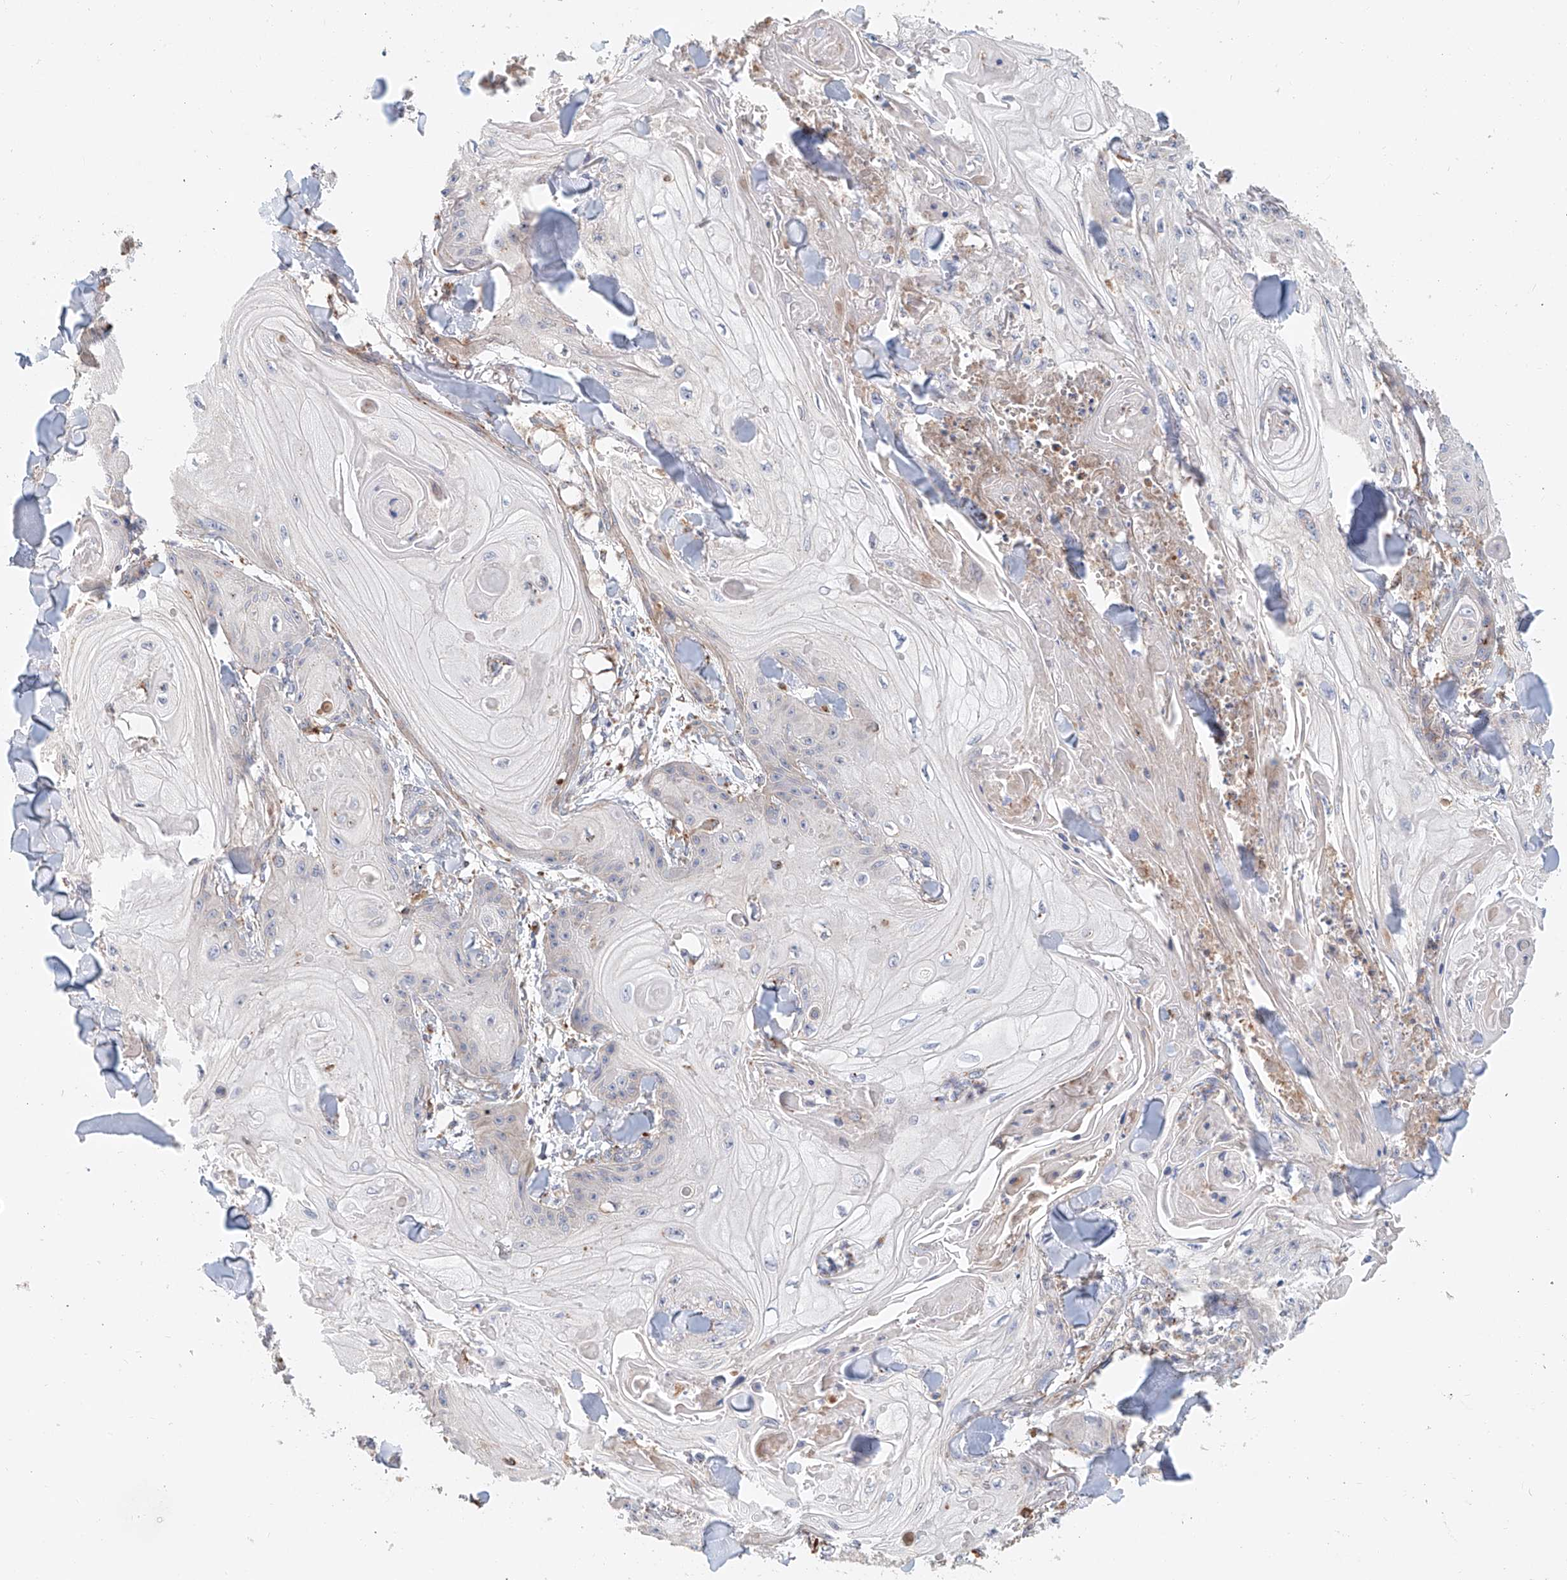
{"staining": {"intensity": "negative", "quantity": "none", "location": "none"}, "tissue": "skin cancer", "cell_type": "Tumor cells", "image_type": "cancer", "snomed": [{"axis": "morphology", "description": "Squamous cell carcinoma, NOS"}, {"axis": "topography", "description": "Skin"}], "caption": "Human skin squamous cell carcinoma stained for a protein using IHC reveals no staining in tumor cells.", "gene": "HGSNAT", "patient": {"sex": "male", "age": 74}}